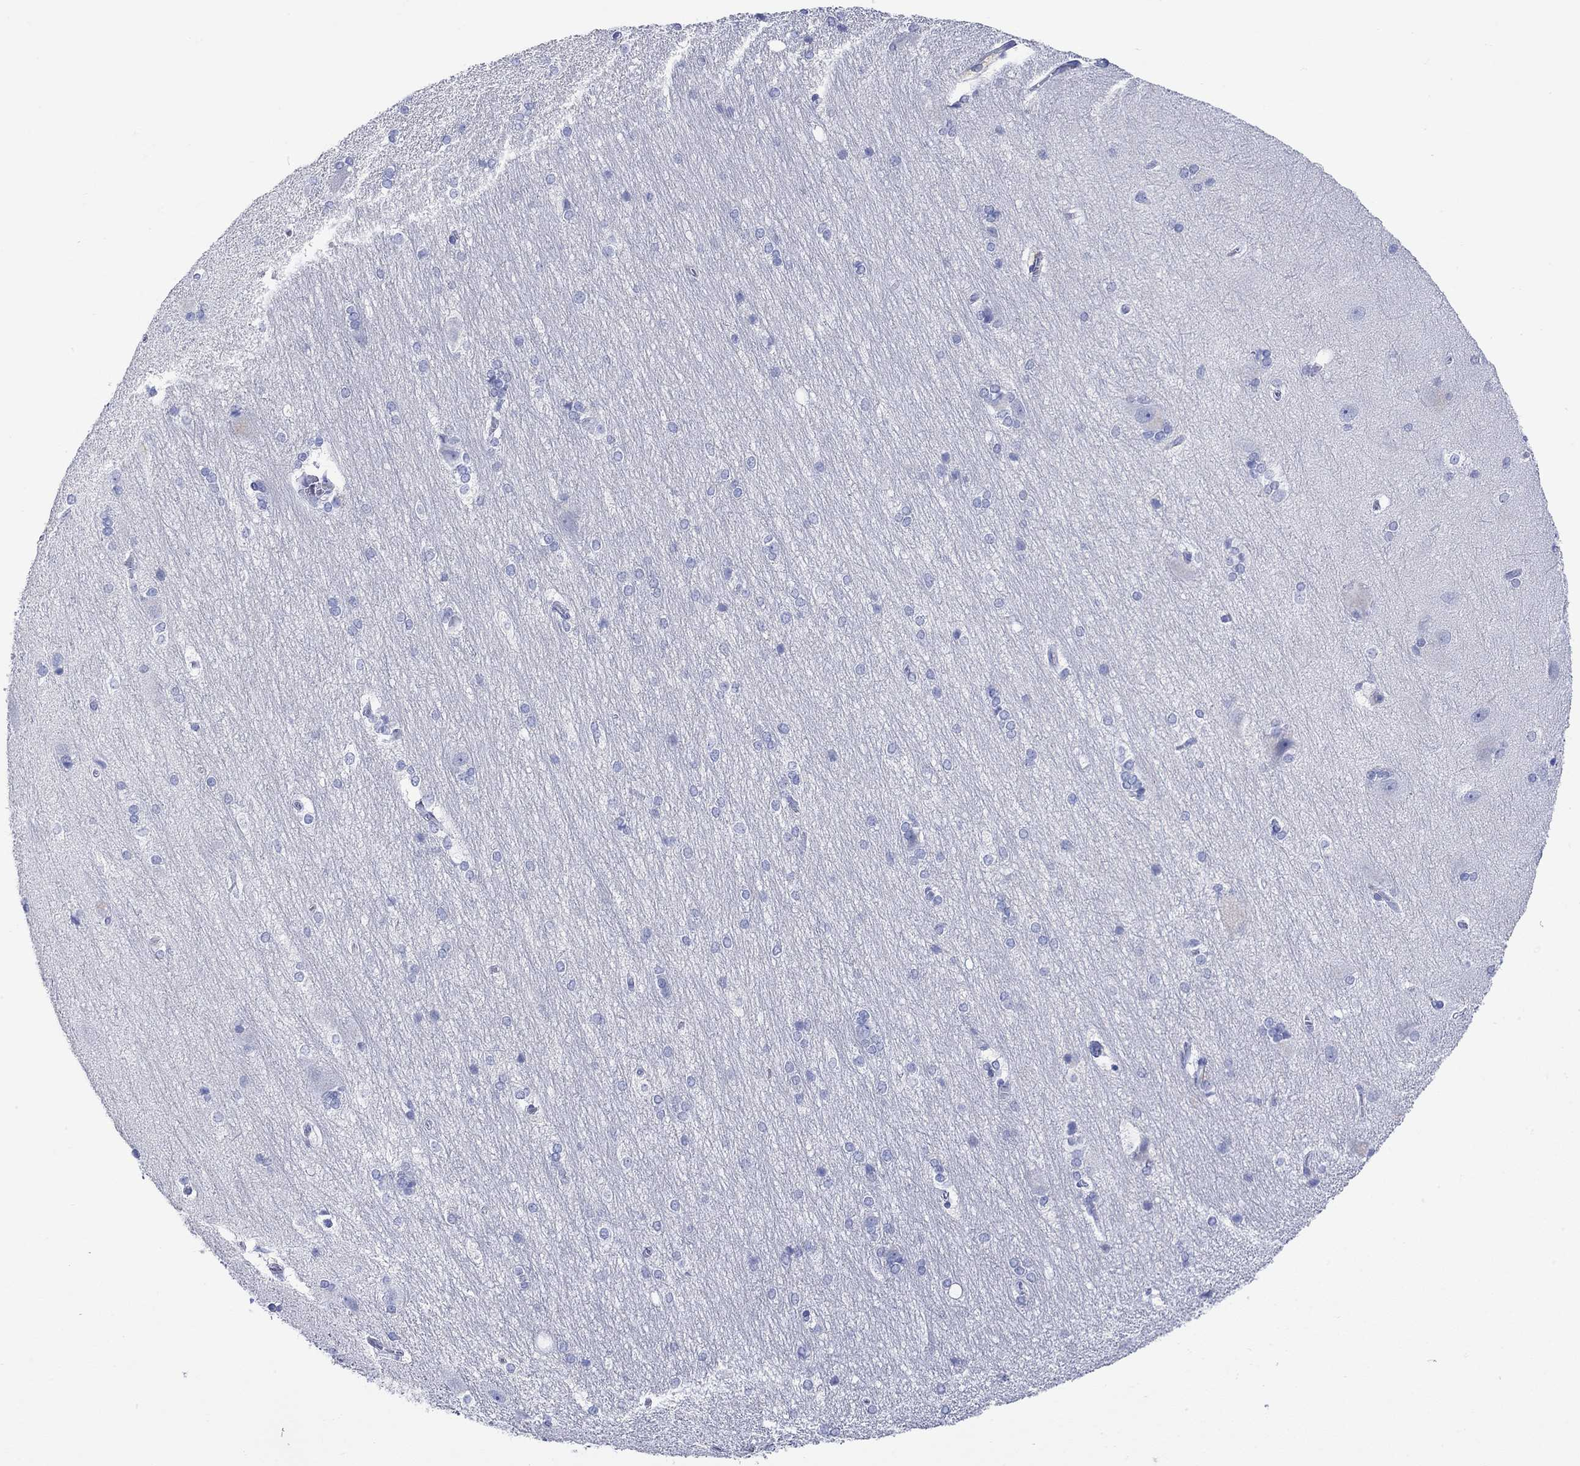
{"staining": {"intensity": "negative", "quantity": "none", "location": "none"}, "tissue": "hippocampus", "cell_type": "Glial cells", "image_type": "normal", "snomed": [{"axis": "morphology", "description": "Normal tissue, NOS"}, {"axis": "topography", "description": "Cerebral cortex"}, {"axis": "topography", "description": "Hippocampus"}], "caption": "IHC photomicrograph of unremarkable hippocampus stained for a protein (brown), which reveals no positivity in glial cells.", "gene": "P2RY6", "patient": {"sex": "female", "age": 19}}